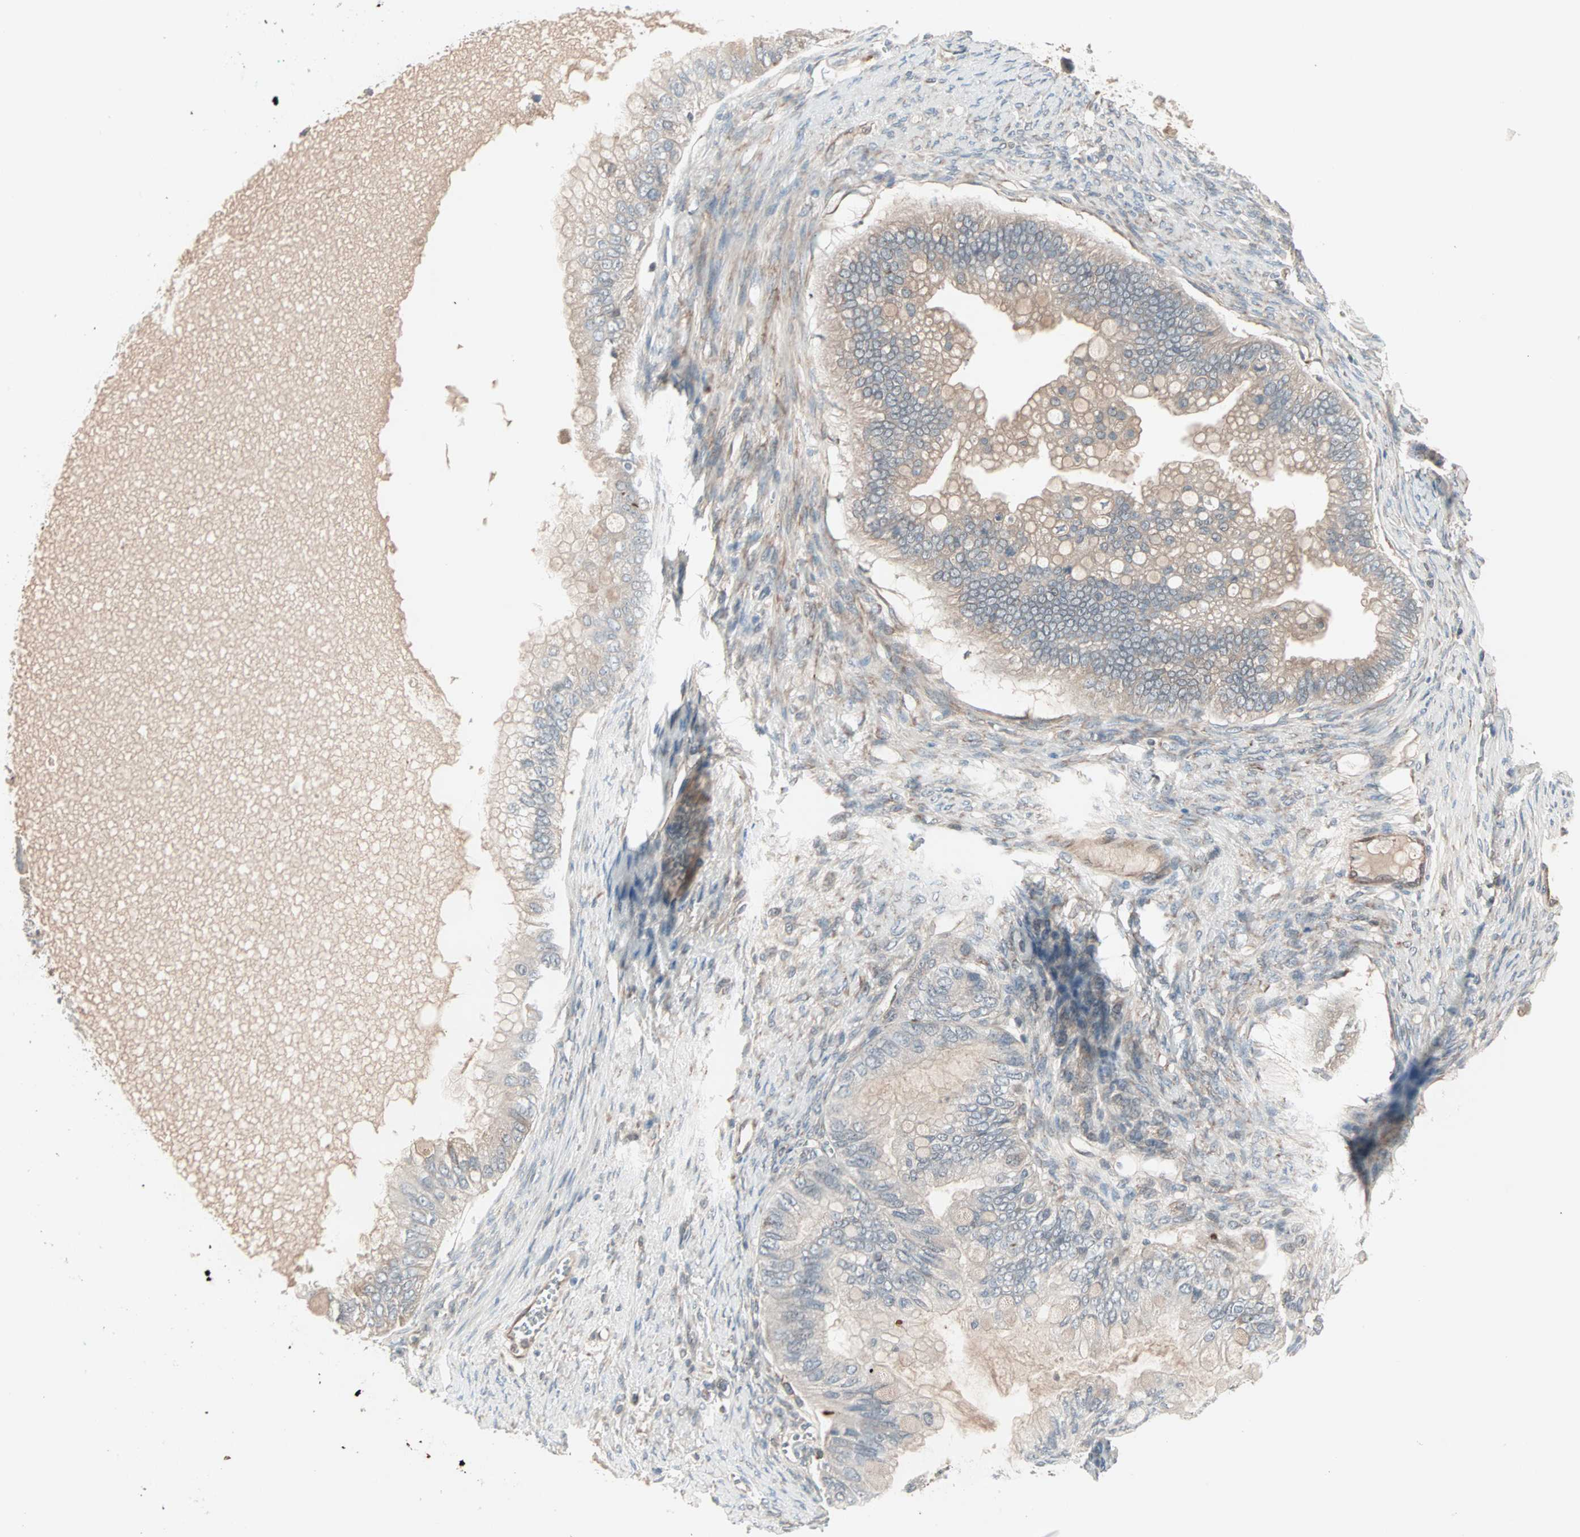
{"staining": {"intensity": "moderate", "quantity": "25%-75%", "location": "cytoplasmic/membranous"}, "tissue": "ovarian cancer", "cell_type": "Tumor cells", "image_type": "cancer", "snomed": [{"axis": "morphology", "description": "Cystadenocarcinoma, mucinous, NOS"}, {"axis": "topography", "description": "Ovary"}], "caption": "This histopathology image displays ovarian cancer (mucinous cystadenocarcinoma) stained with immunohistochemistry (IHC) to label a protein in brown. The cytoplasmic/membranous of tumor cells show moderate positivity for the protein. Nuclei are counter-stained blue.", "gene": "JMJD7-PLA2G4B", "patient": {"sex": "female", "age": 80}}